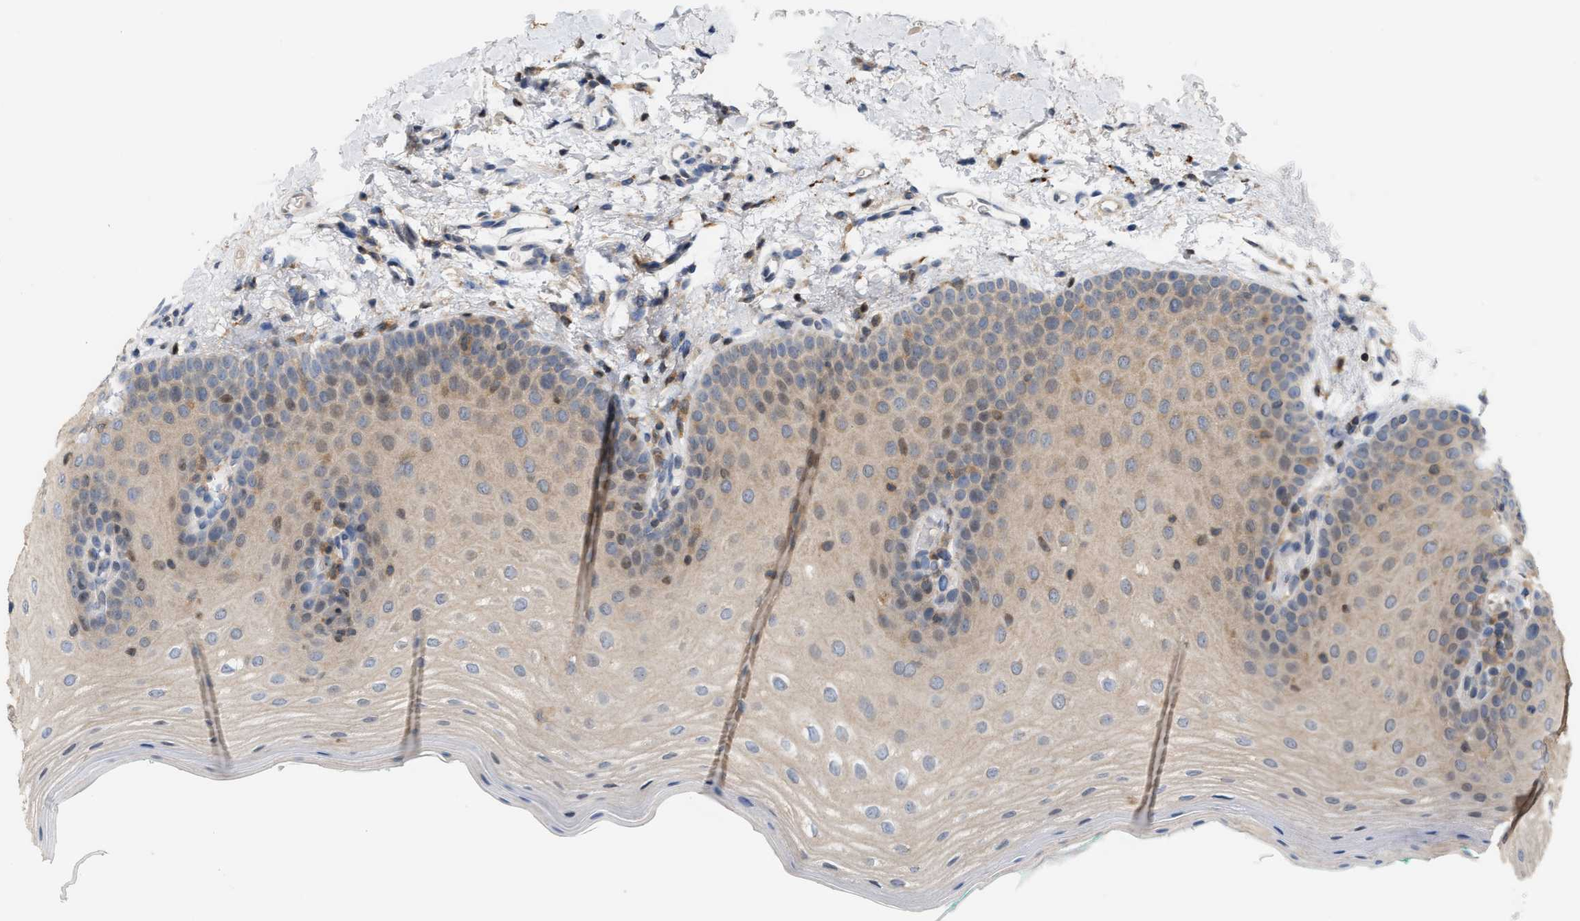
{"staining": {"intensity": "weak", "quantity": ">75%", "location": "cytoplasmic/membranous"}, "tissue": "oral mucosa", "cell_type": "Squamous epithelial cells", "image_type": "normal", "snomed": [{"axis": "morphology", "description": "Normal tissue, NOS"}, {"axis": "topography", "description": "Skin"}, {"axis": "topography", "description": "Oral tissue"}], "caption": "Brown immunohistochemical staining in normal oral mucosa demonstrates weak cytoplasmic/membranous positivity in approximately >75% of squamous epithelial cells. (IHC, brightfield microscopy, high magnification).", "gene": "DBNL", "patient": {"sex": "male", "age": 84}}